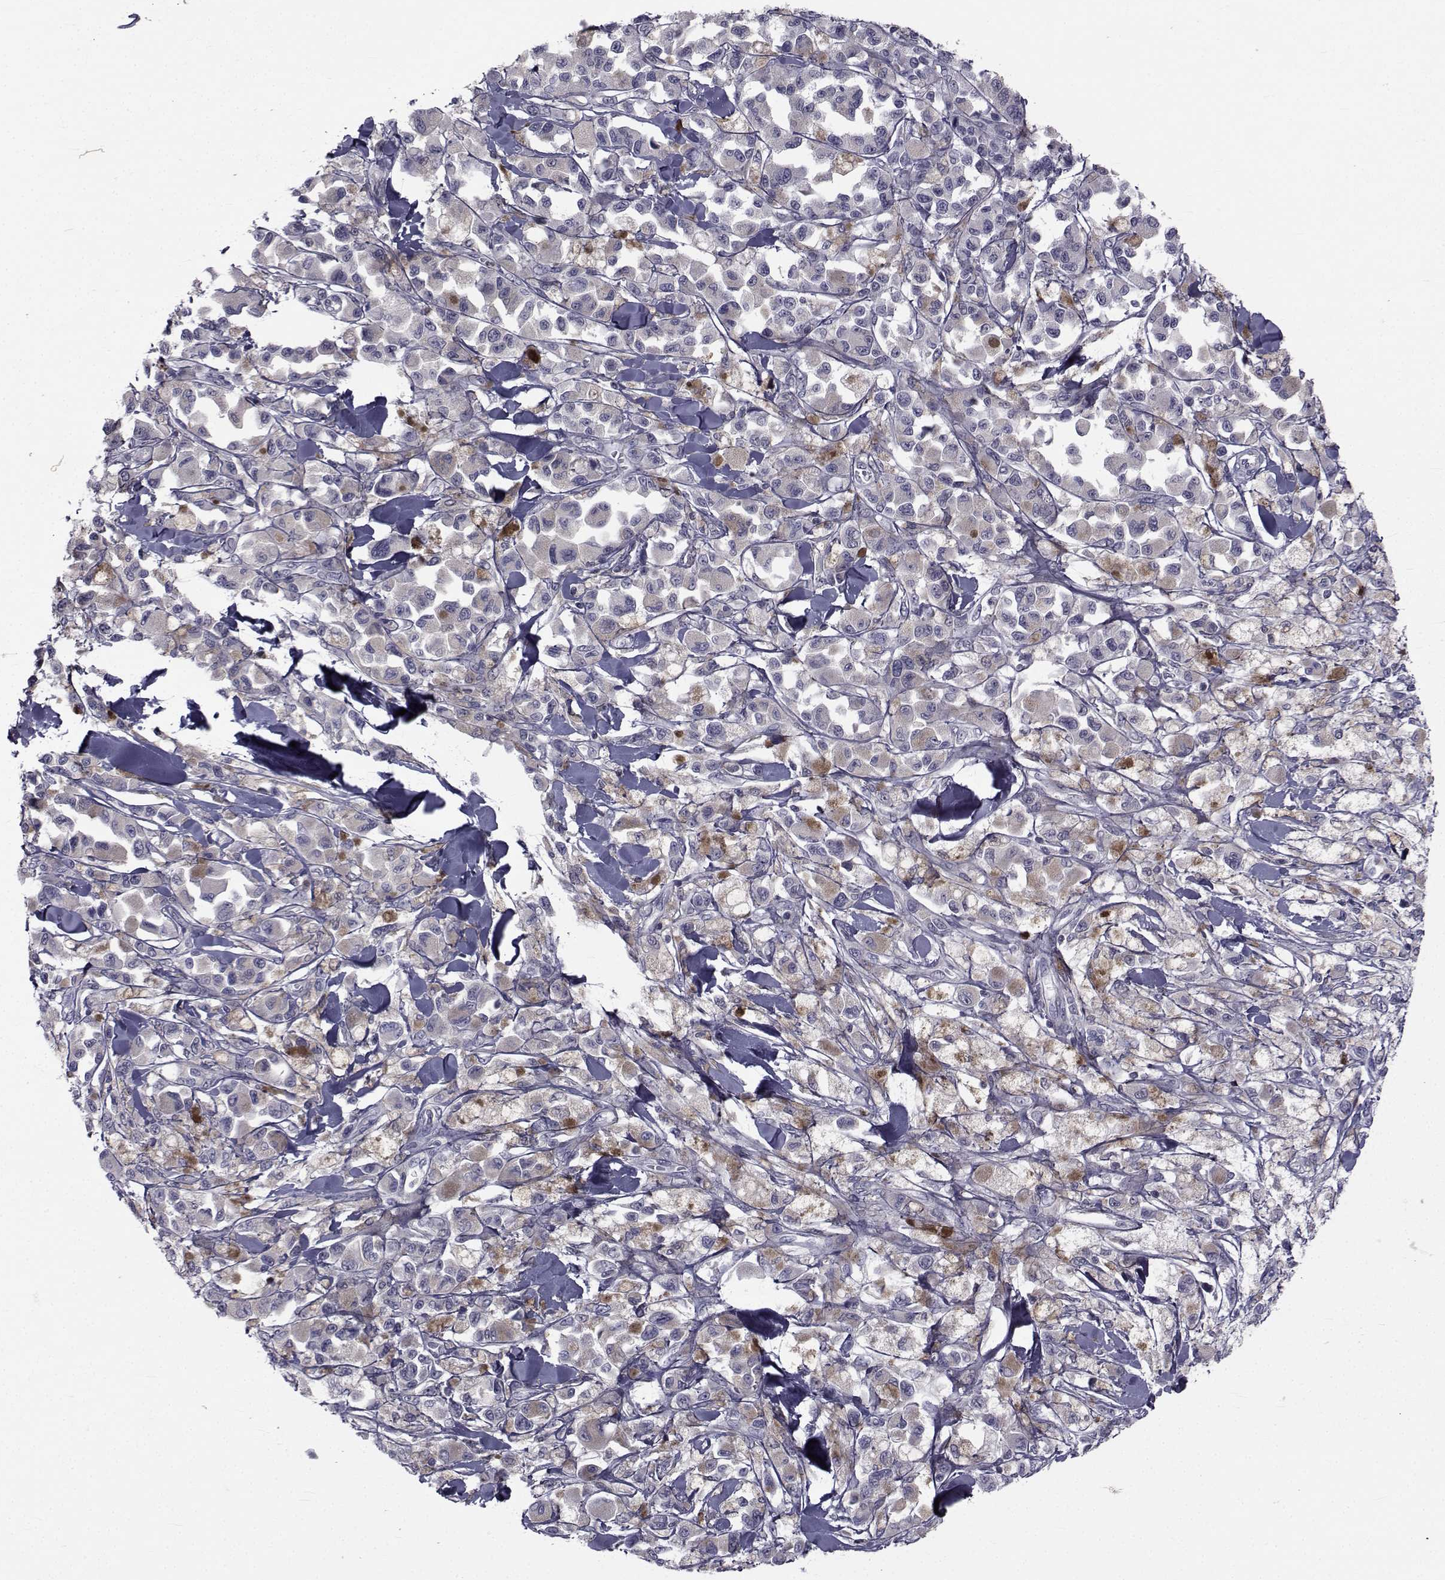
{"staining": {"intensity": "negative", "quantity": "none", "location": "none"}, "tissue": "melanoma", "cell_type": "Tumor cells", "image_type": "cancer", "snomed": [{"axis": "morphology", "description": "Malignant melanoma, NOS"}, {"axis": "topography", "description": "Skin"}], "caption": "A high-resolution histopathology image shows immunohistochemistry (IHC) staining of melanoma, which shows no significant staining in tumor cells.", "gene": "SLC30A10", "patient": {"sex": "female", "age": 58}}